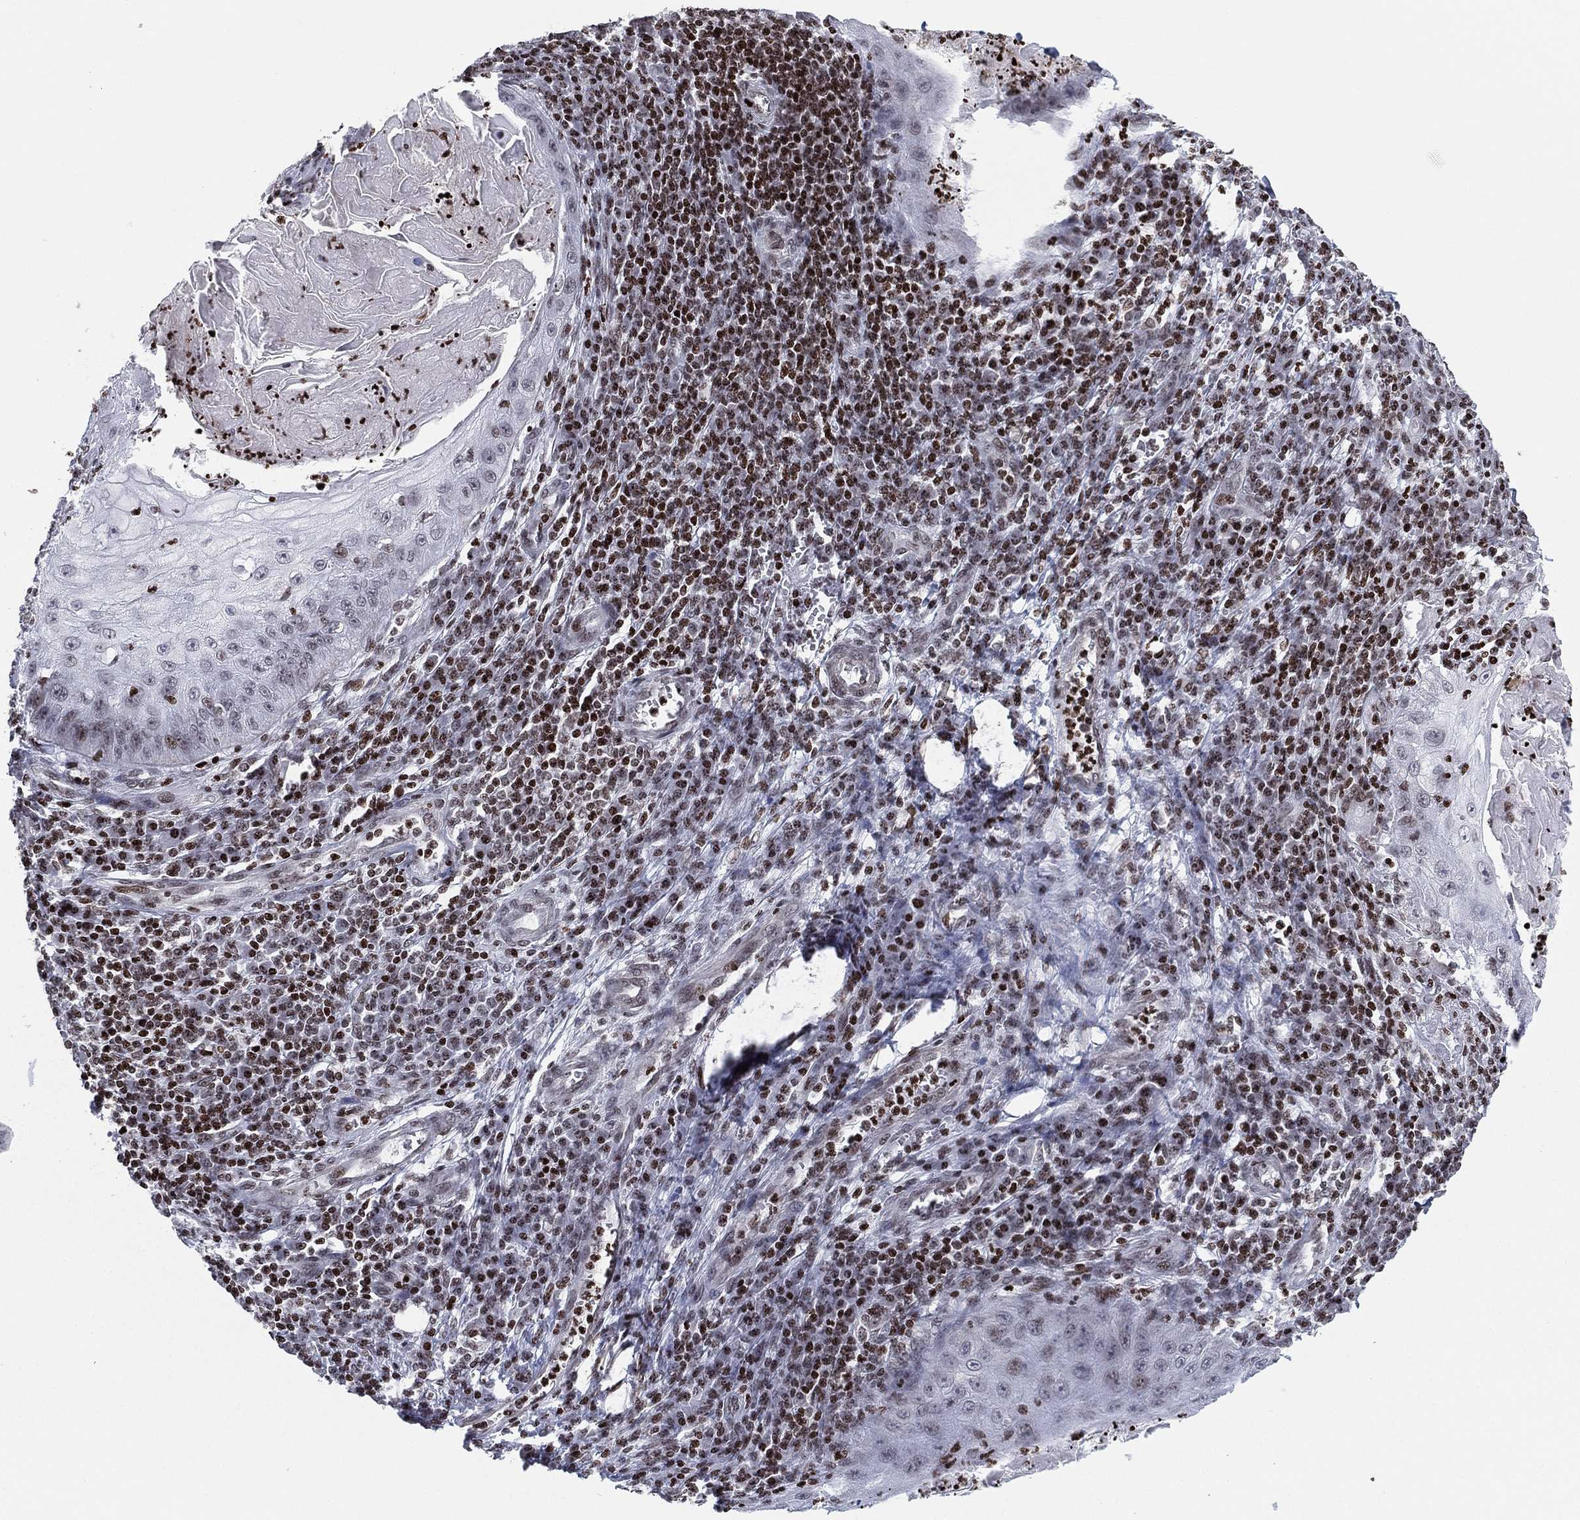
{"staining": {"intensity": "negative", "quantity": "none", "location": "none"}, "tissue": "skin cancer", "cell_type": "Tumor cells", "image_type": "cancer", "snomed": [{"axis": "morphology", "description": "Squamous cell carcinoma, NOS"}, {"axis": "topography", "description": "Skin"}], "caption": "Immunohistochemistry (IHC) of human squamous cell carcinoma (skin) exhibits no expression in tumor cells.", "gene": "MFSD14A", "patient": {"sex": "male", "age": 70}}